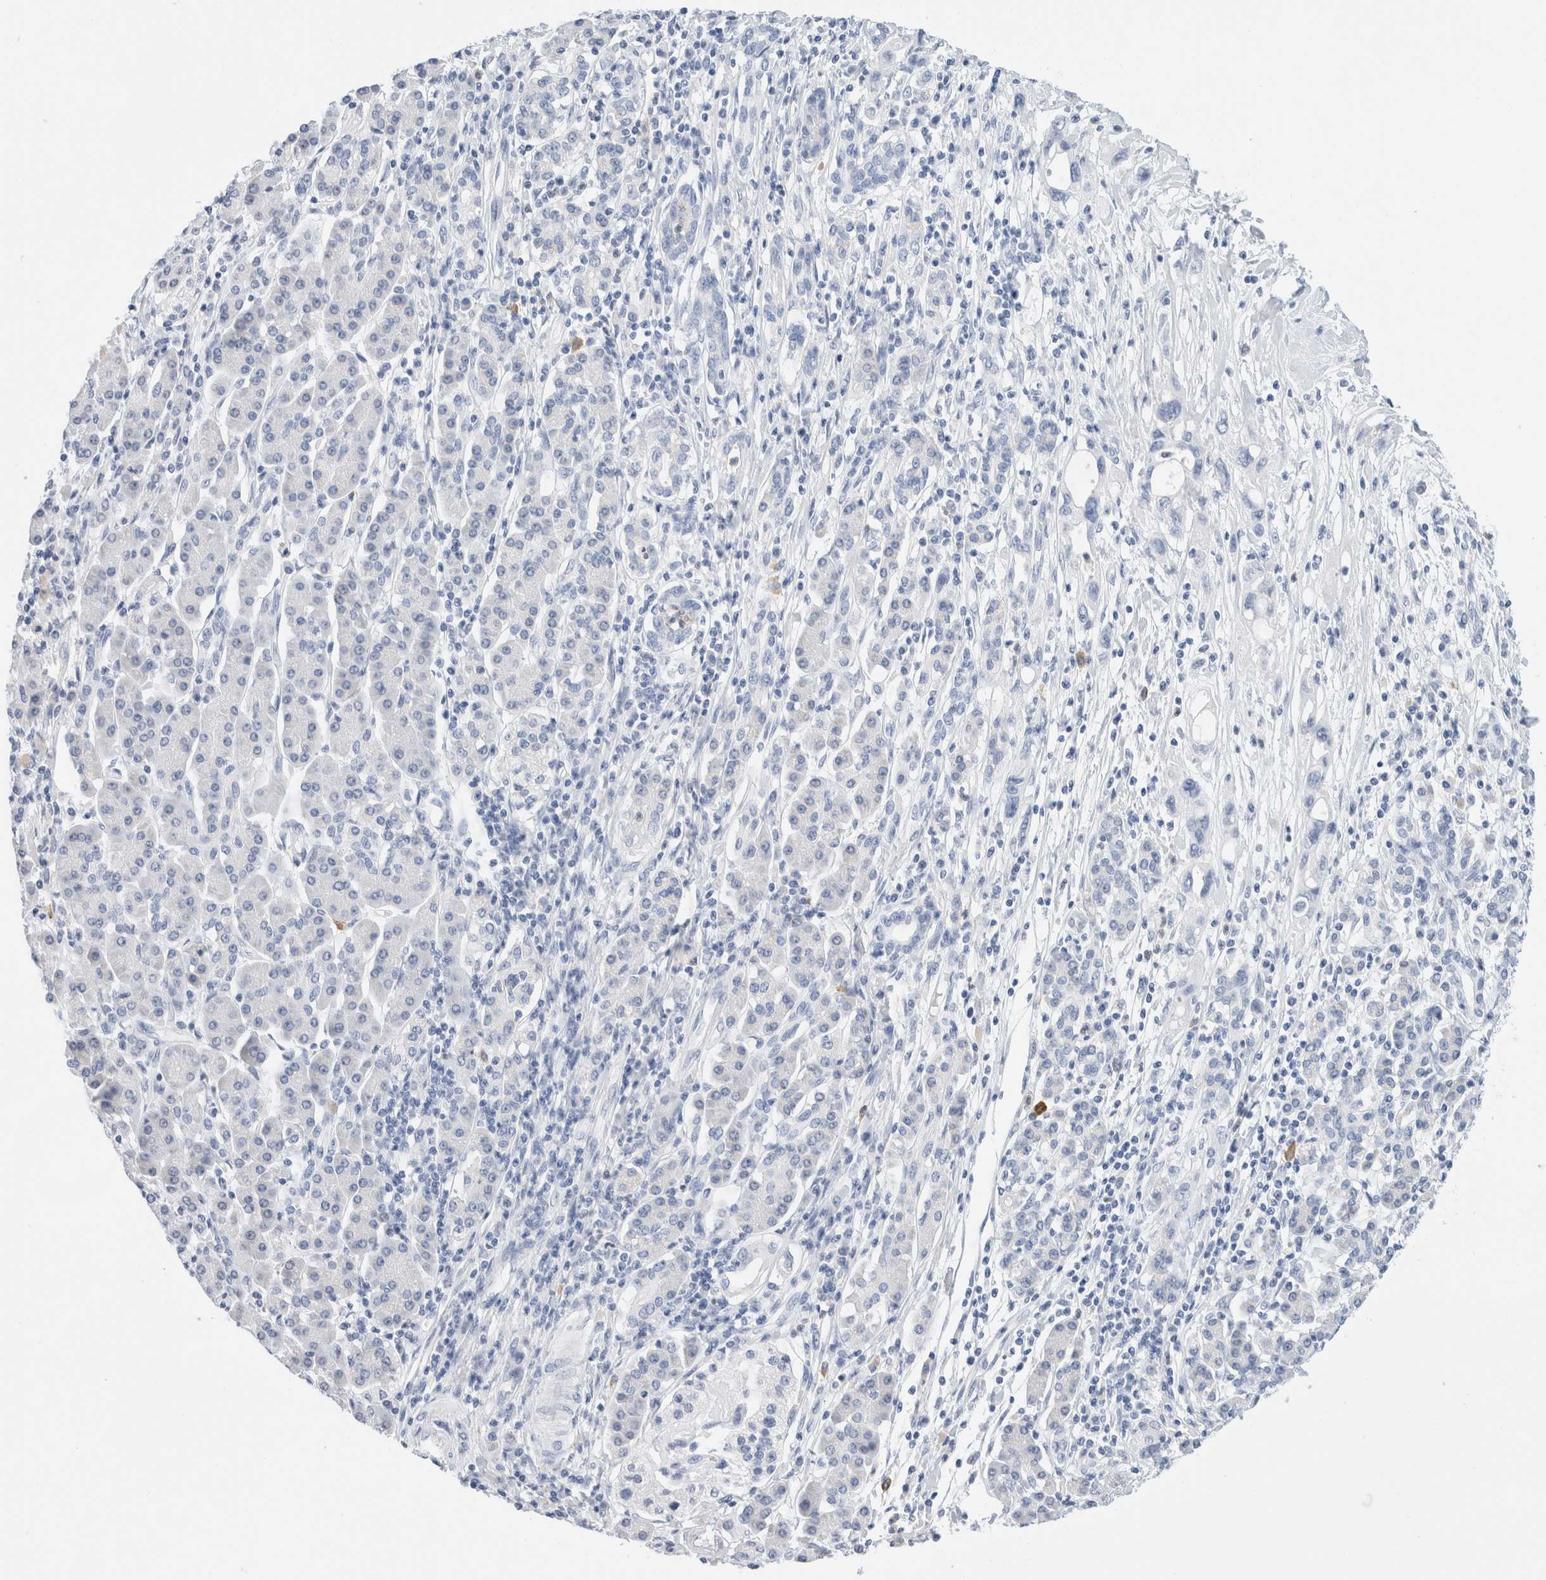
{"staining": {"intensity": "negative", "quantity": "none", "location": "none"}, "tissue": "pancreatic cancer", "cell_type": "Tumor cells", "image_type": "cancer", "snomed": [{"axis": "morphology", "description": "Adenocarcinoma, NOS"}, {"axis": "topography", "description": "Pancreas"}], "caption": "There is no significant positivity in tumor cells of pancreatic cancer (adenocarcinoma).", "gene": "ARG1", "patient": {"sex": "female", "age": 57}}